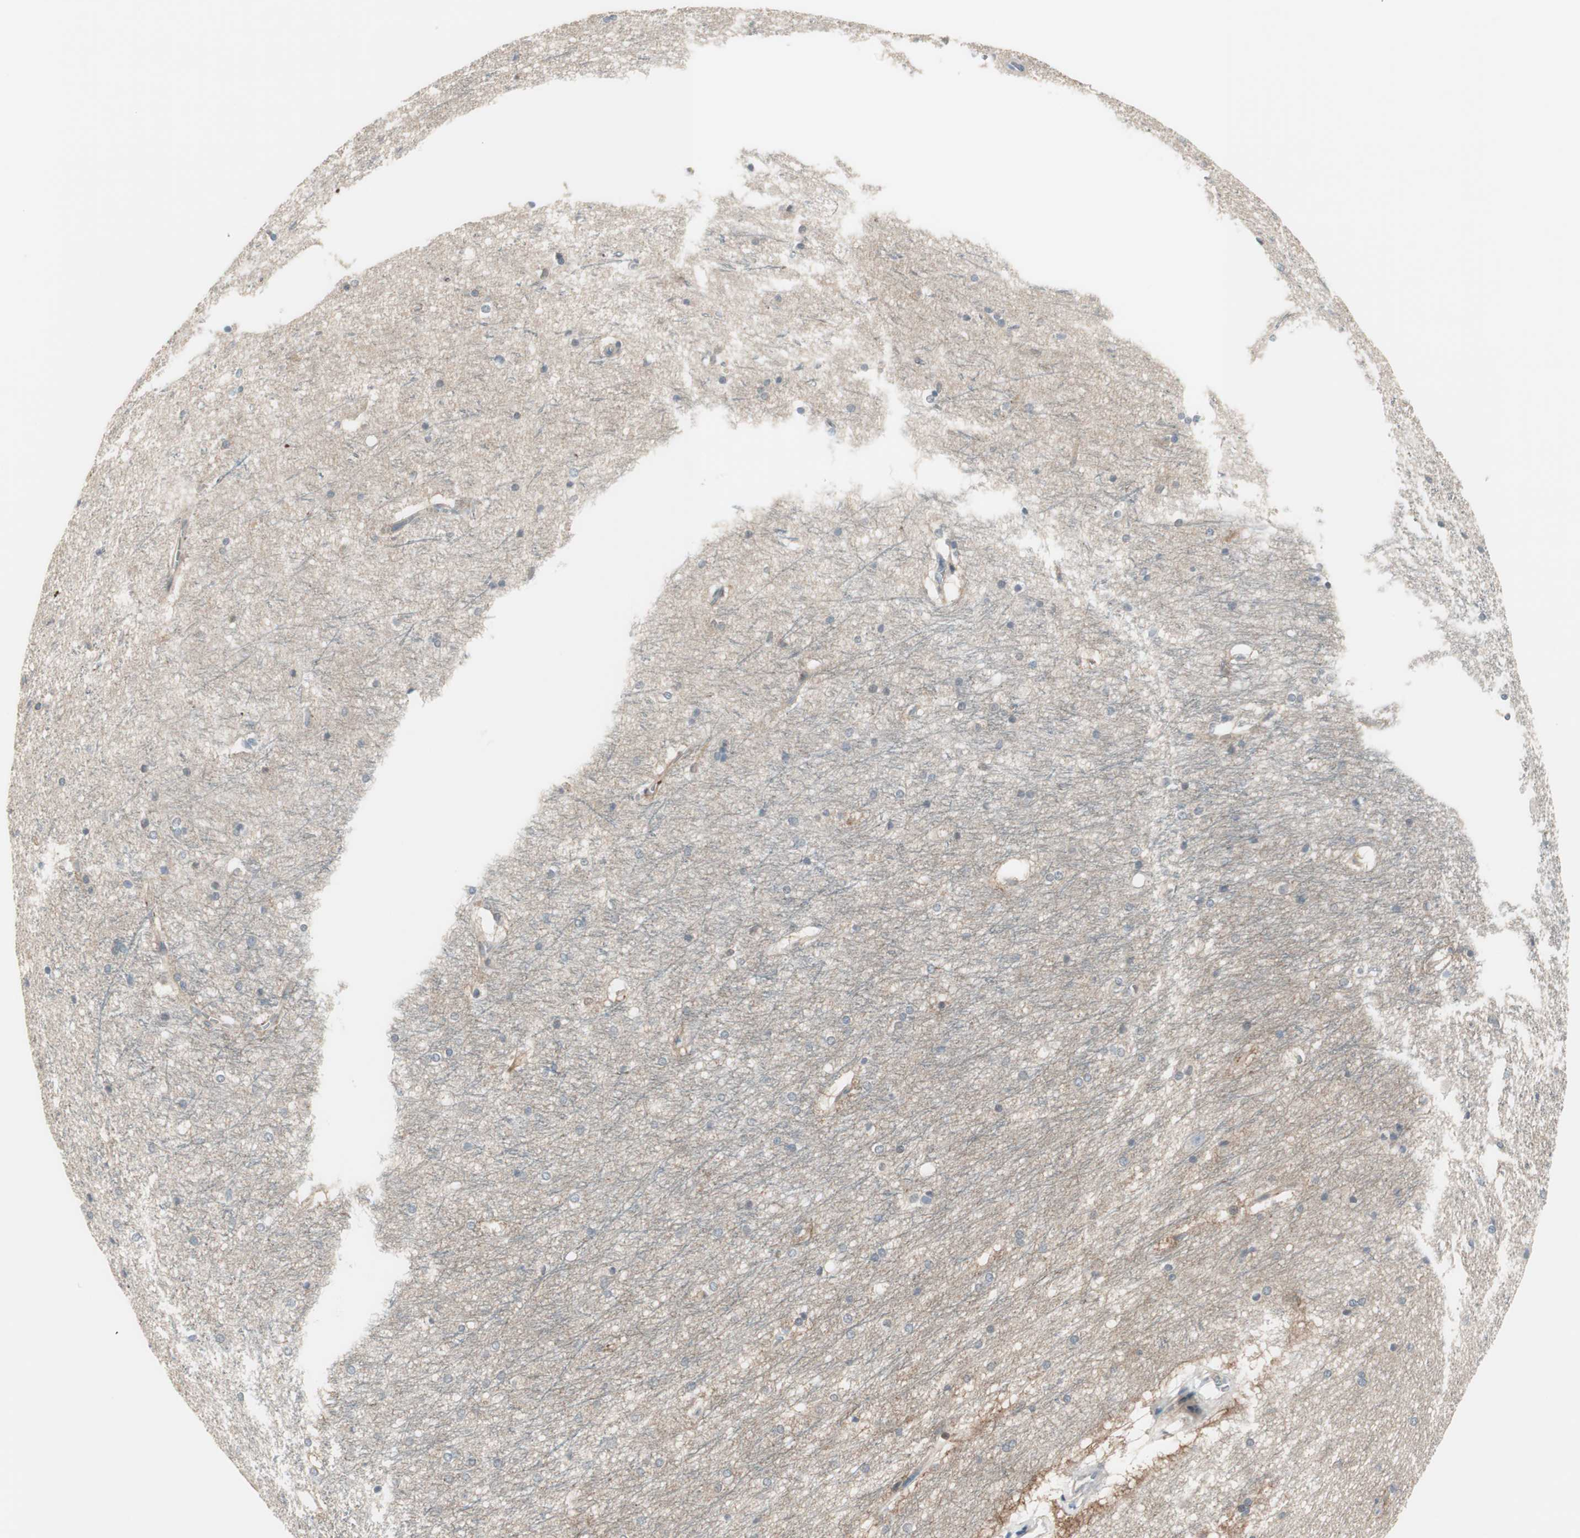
{"staining": {"intensity": "weak", "quantity": "25%-75%", "location": "cytoplasmic/membranous"}, "tissue": "hippocampus", "cell_type": "Glial cells", "image_type": "normal", "snomed": [{"axis": "morphology", "description": "Normal tissue, NOS"}, {"axis": "topography", "description": "Hippocampus"}], "caption": "DAB immunohistochemical staining of unremarkable hippocampus shows weak cytoplasmic/membranous protein expression in approximately 25%-75% of glial cells.", "gene": "SLC9A3R1", "patient": {"sex": "female", "age": 19}}